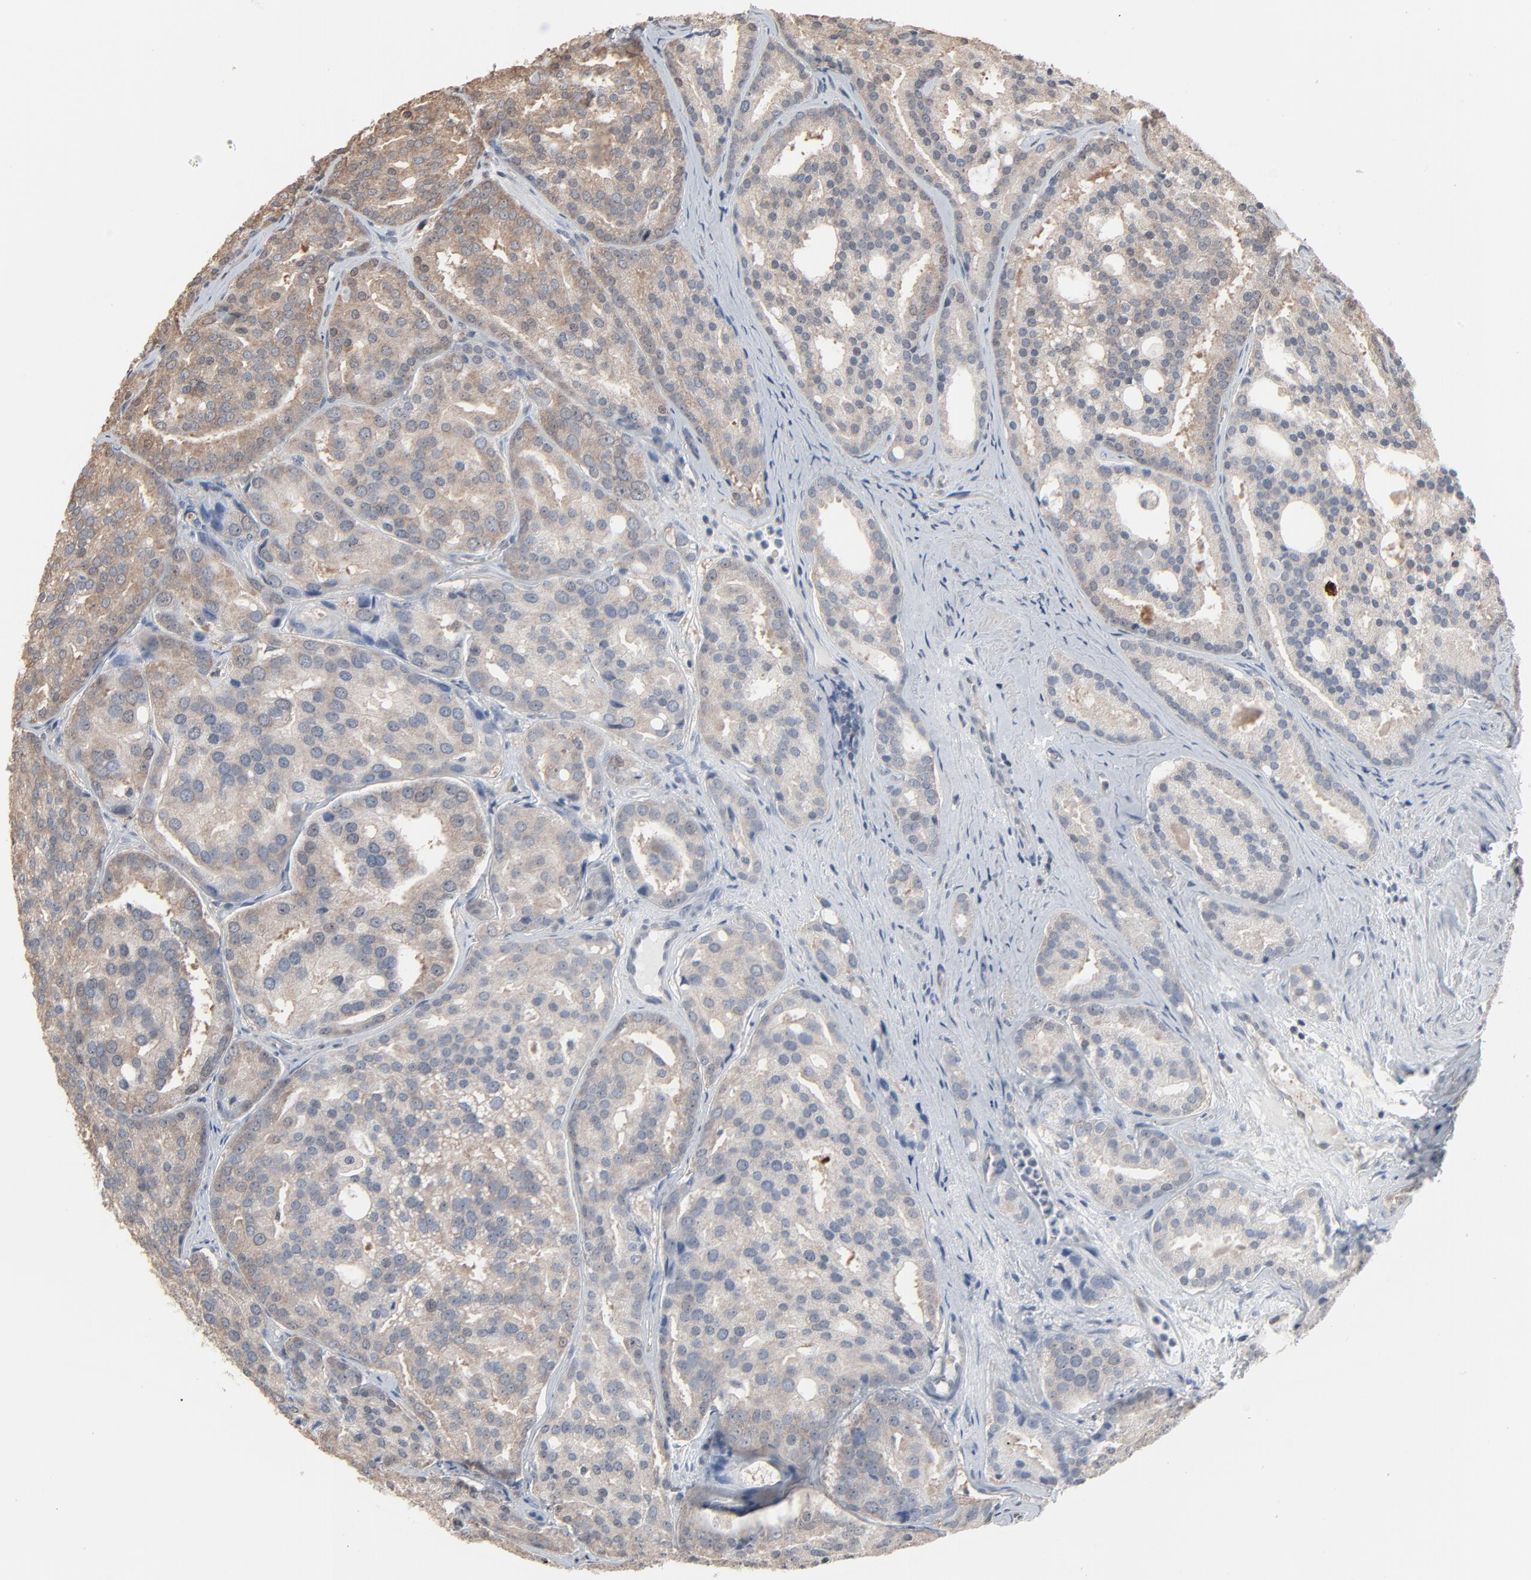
{"staining": {"intensity": "weak", "quantity": ">75%", "location": "cytoplasmic/membranous"}, "tissue": "prostate cancer", "cell_type": "Tumor cells", "image_type": "cancer", "snomed": [{"axis": "morphology", "description": "Adenocarcinoma, High grade"}, {"axis": "topography", "description": "Prostate"}], "caption": "A histopathology image showing weak cytoplasmic/membranous expression in about >75% of tumor cells in prostate adenocarcinoma (high-grade), as visualized by brown immunohistochemical staining.", "gene": "CCT5", "patient": {"sex": "male", "age": 64}}